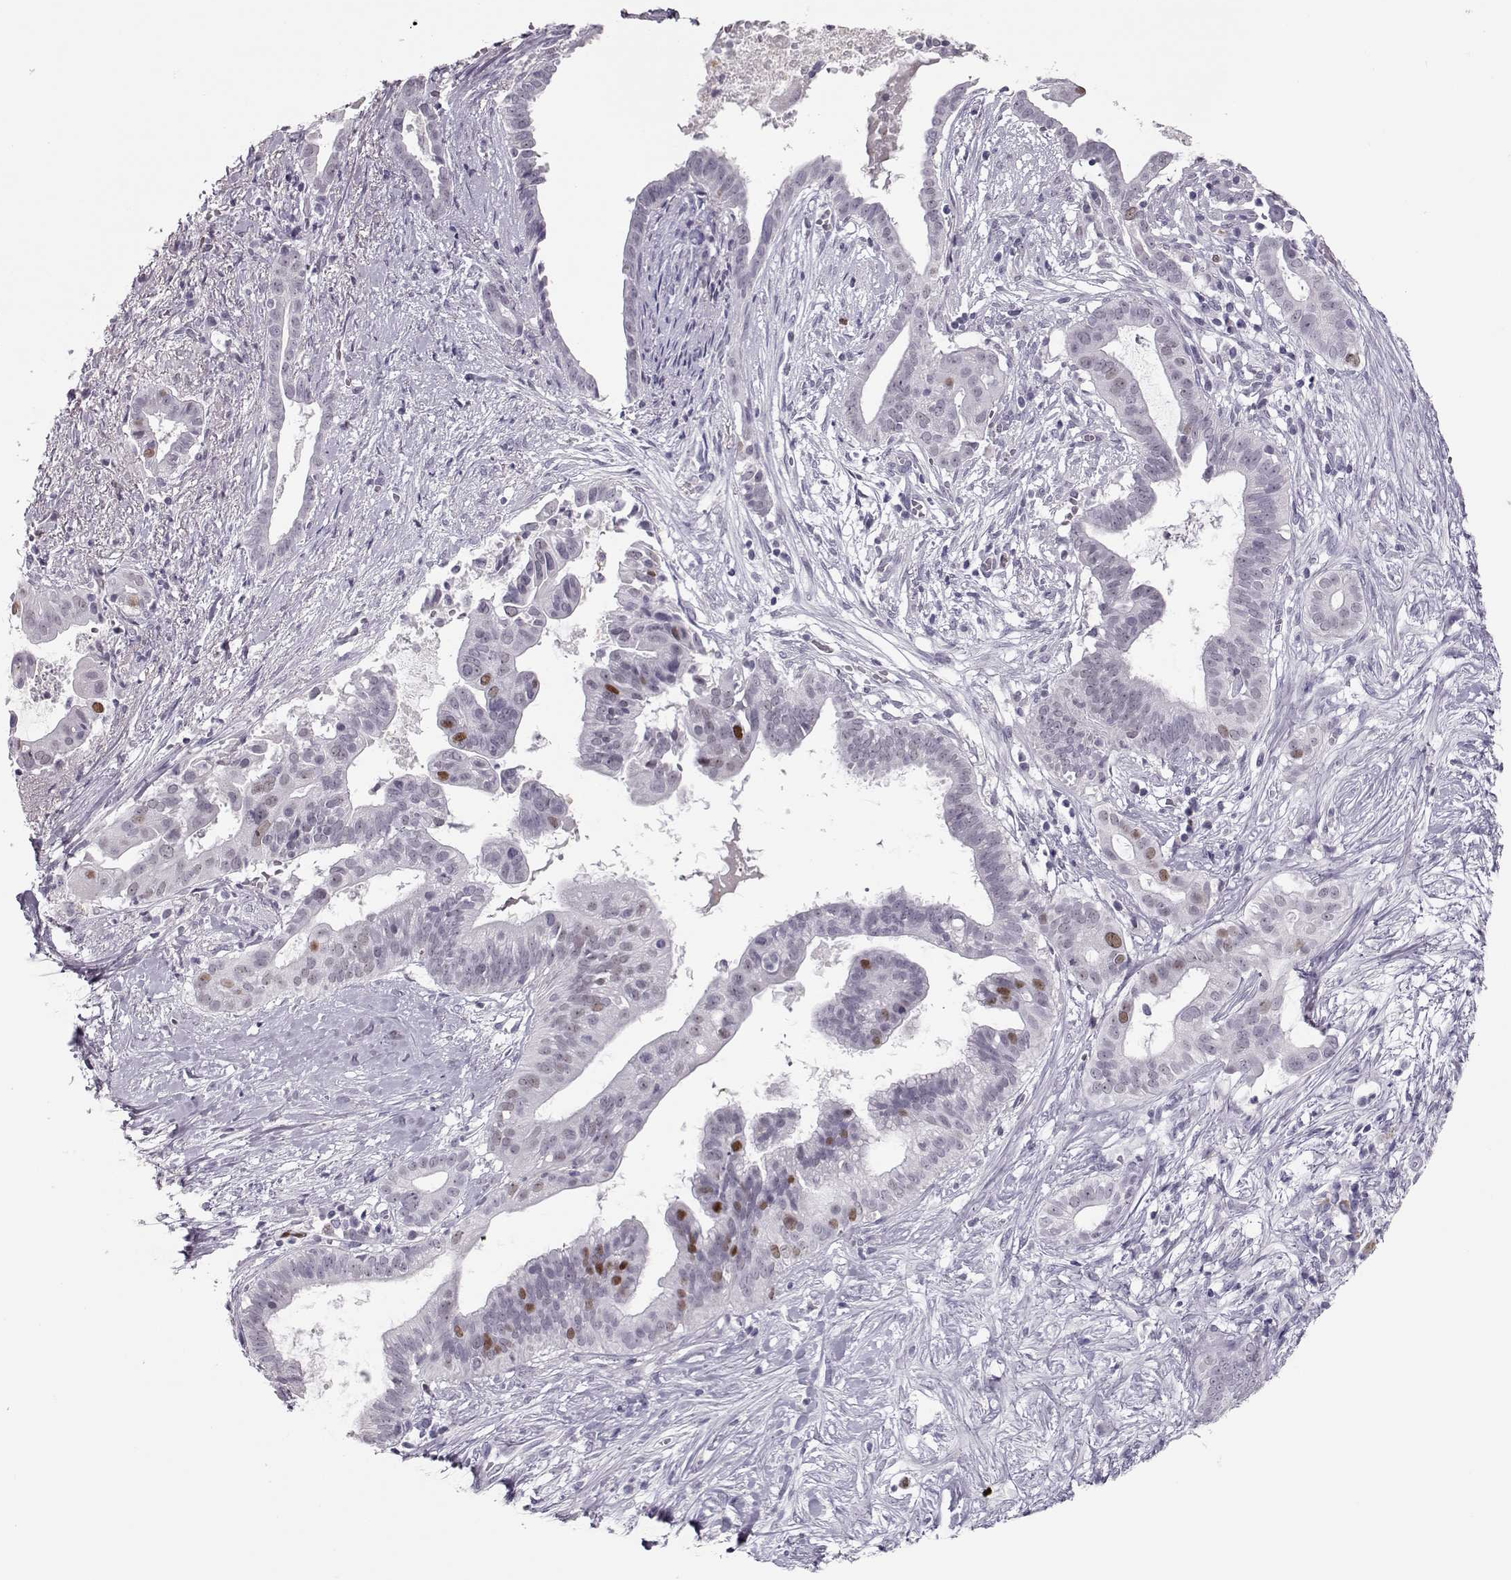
{"staining": {"intensity": "moderate", "quantity": "<25%", "location": "nuclear"}, "tissue": "pancreatic cancer", "cell_type": "Tumor cells", "image_type": "cancer", "snomed": [{"axis": "morphology", "description": "Adenocarcinoma, NOS"}, {"axis": "topography", "description": "Pancreas"}], "caption": "Tumor cells demonstrate moderate nuclear positivity in approximately <25% of cells in pancreatic cancer (adenocarcinoma). The staining was performed using DAB (3,3'-diaminobenzidine), with brown indicating positive protein expression. Nuclei are stained blue with hematoxylin.", "gene": "SGO1", "patient": {"sex": "male", "age": 61}}